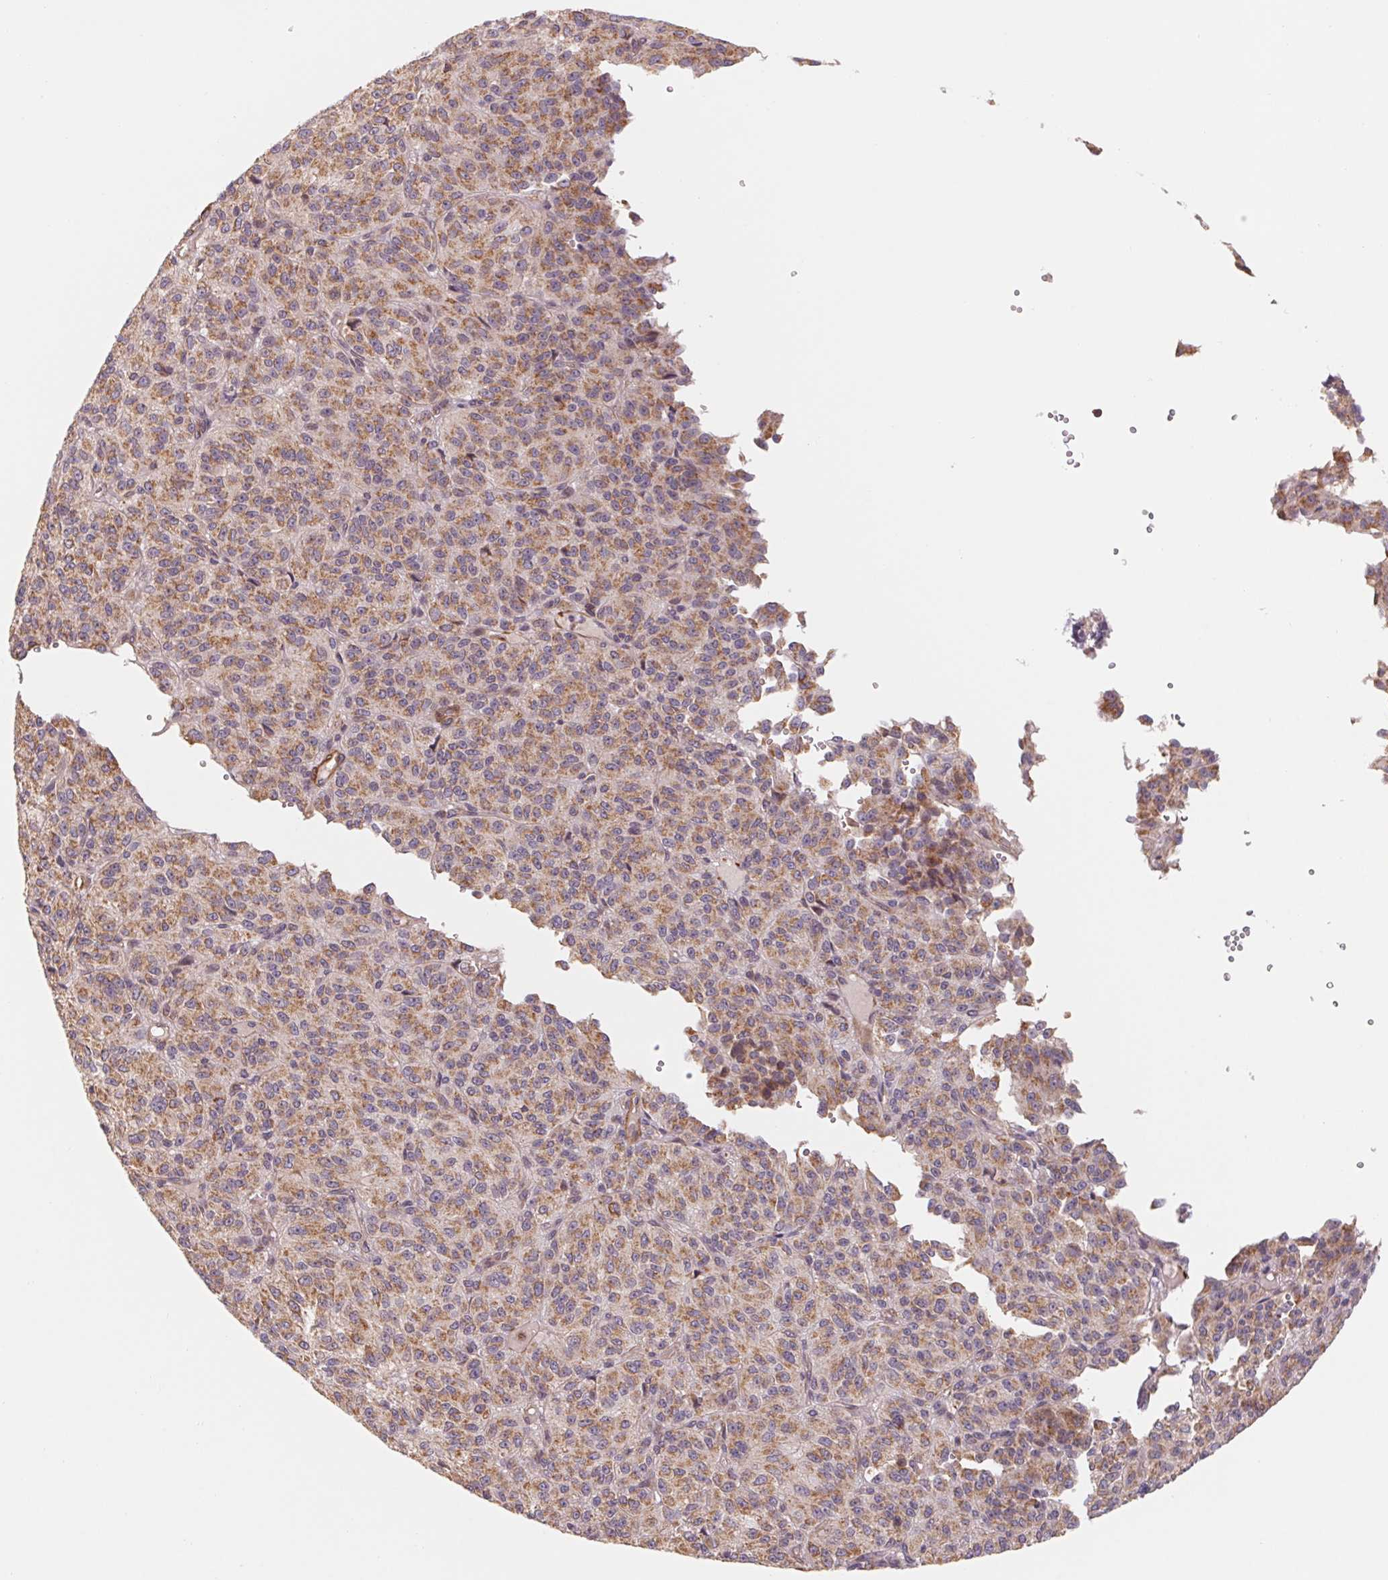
{"staining": {"intensity": "moderate", "quantity": ">75%", "location": "cytoplasmic/membranous"}, "tissue": "melanoma", "cell_type": "Tumor cells", "image_type": "cancer", "snomed": [{"axis": "morphology", "description": "Malignant melanoma, Metastatic site"}, {"axis": "topography", "description": "Brain"}], "caption": "Brown immunohistochemical staining in human malignant melanoma (metastatic site) exhibits moderate cytoplasmic/membranous staining in about >75% of tumor cells. The staining was performed using DAB (3,3'-diaminobenzidine), with brown indicating positive protein expression. Nuclei are stained blue with hematoxylin.", "gene": "CCDC112", "patient": {"sex": "female", "age": 56}}